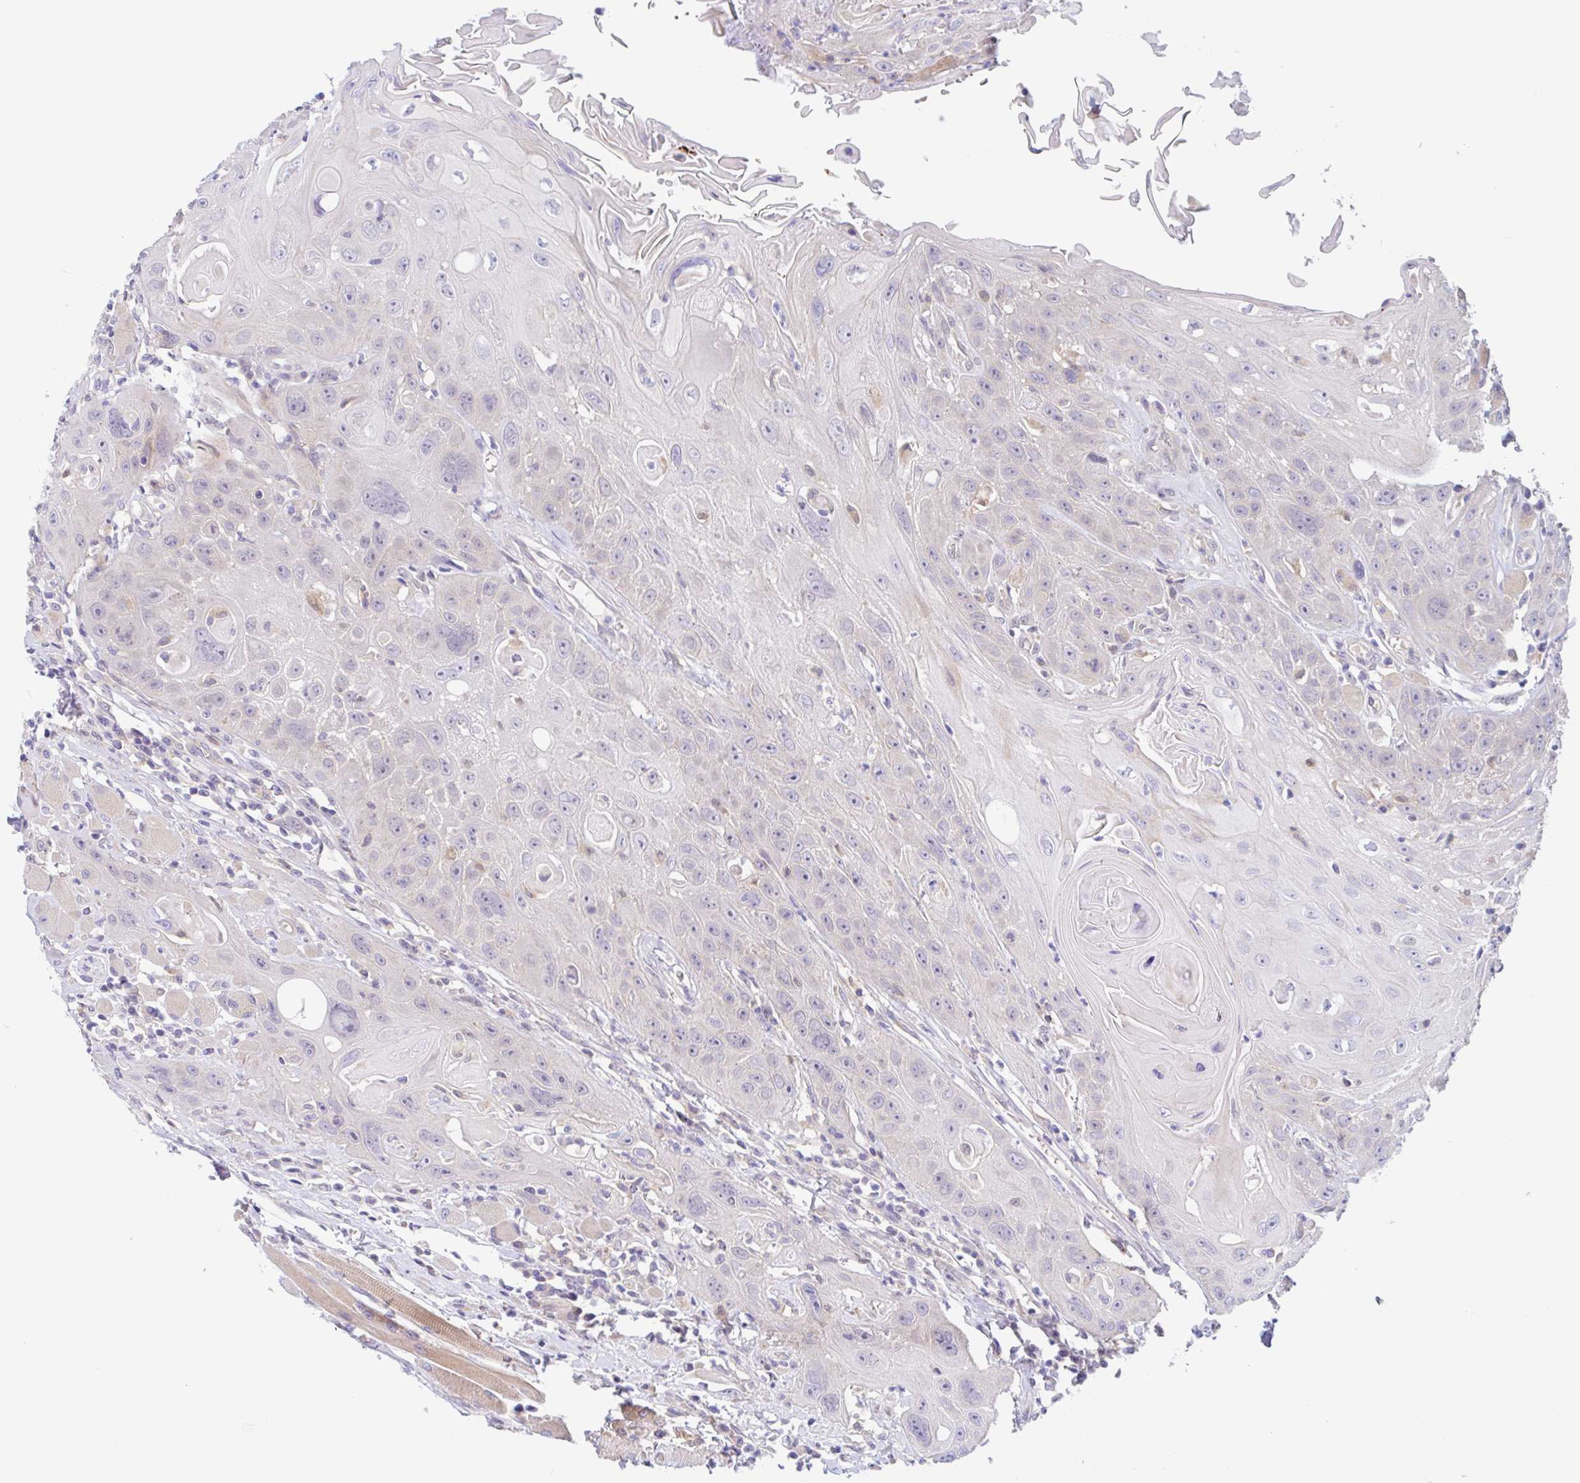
{"staining": {"intensity": "negative", "quantity": "none", "location": "none"}, "tissue": "head and neck cancer", "cell_type": "Tumor cells", "image_type": "cancer", "snomed": [{"axis": "morphology", "description": "Squamous cell carcinoma, NOS"}, {"axis": "topography", "description": "Head-Neck"}], "caption": "High power microscopy histopathology image of an IHC histopathology image of head and neck squamous cell carcinoma, revealing no significant positivity in tumor cells.", "gene": "TMEM86A", "patient": {"sex": "female", "age": 59}}